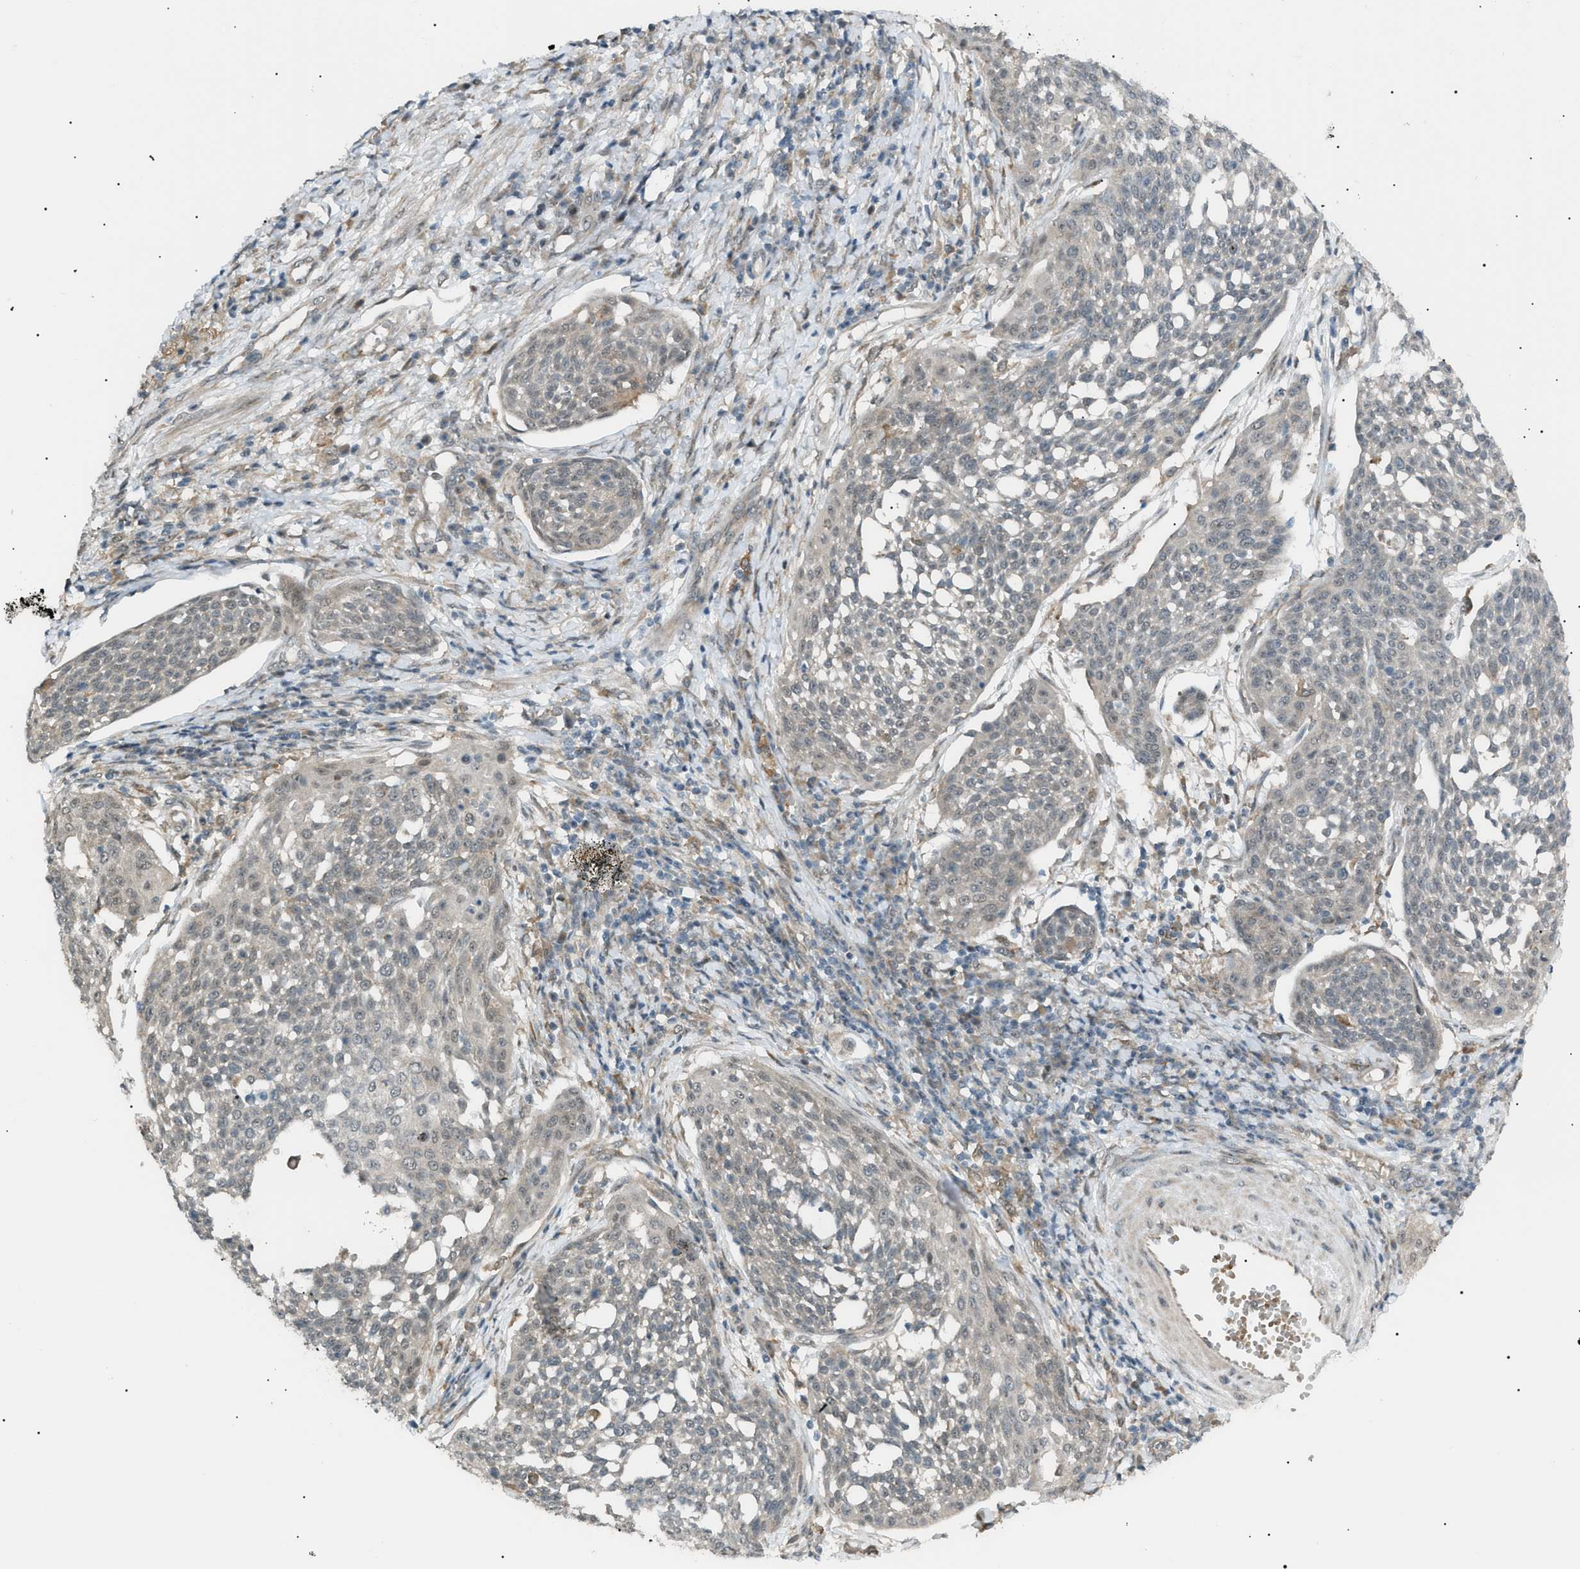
{"staining": {"intensity": "negative", "quantity": "none", "location": "none"}, "tissue": "cervical cancer", "cell_type": "Tumor cells", "image_type": "cancer", "snomed": [{"axis": "morphology", "description": "Squamous cell carcinoma, NOS"}, {"axis": "topography", "description": "Cervix"}], "caption": "High power microscopy photomicrograph of an immunohistochemistry micrograph of cervical cancer, revealing no significant positivity in tumor cells.", "gene": "LPIN2", "patient": {"sex": "female", "age": 34}}